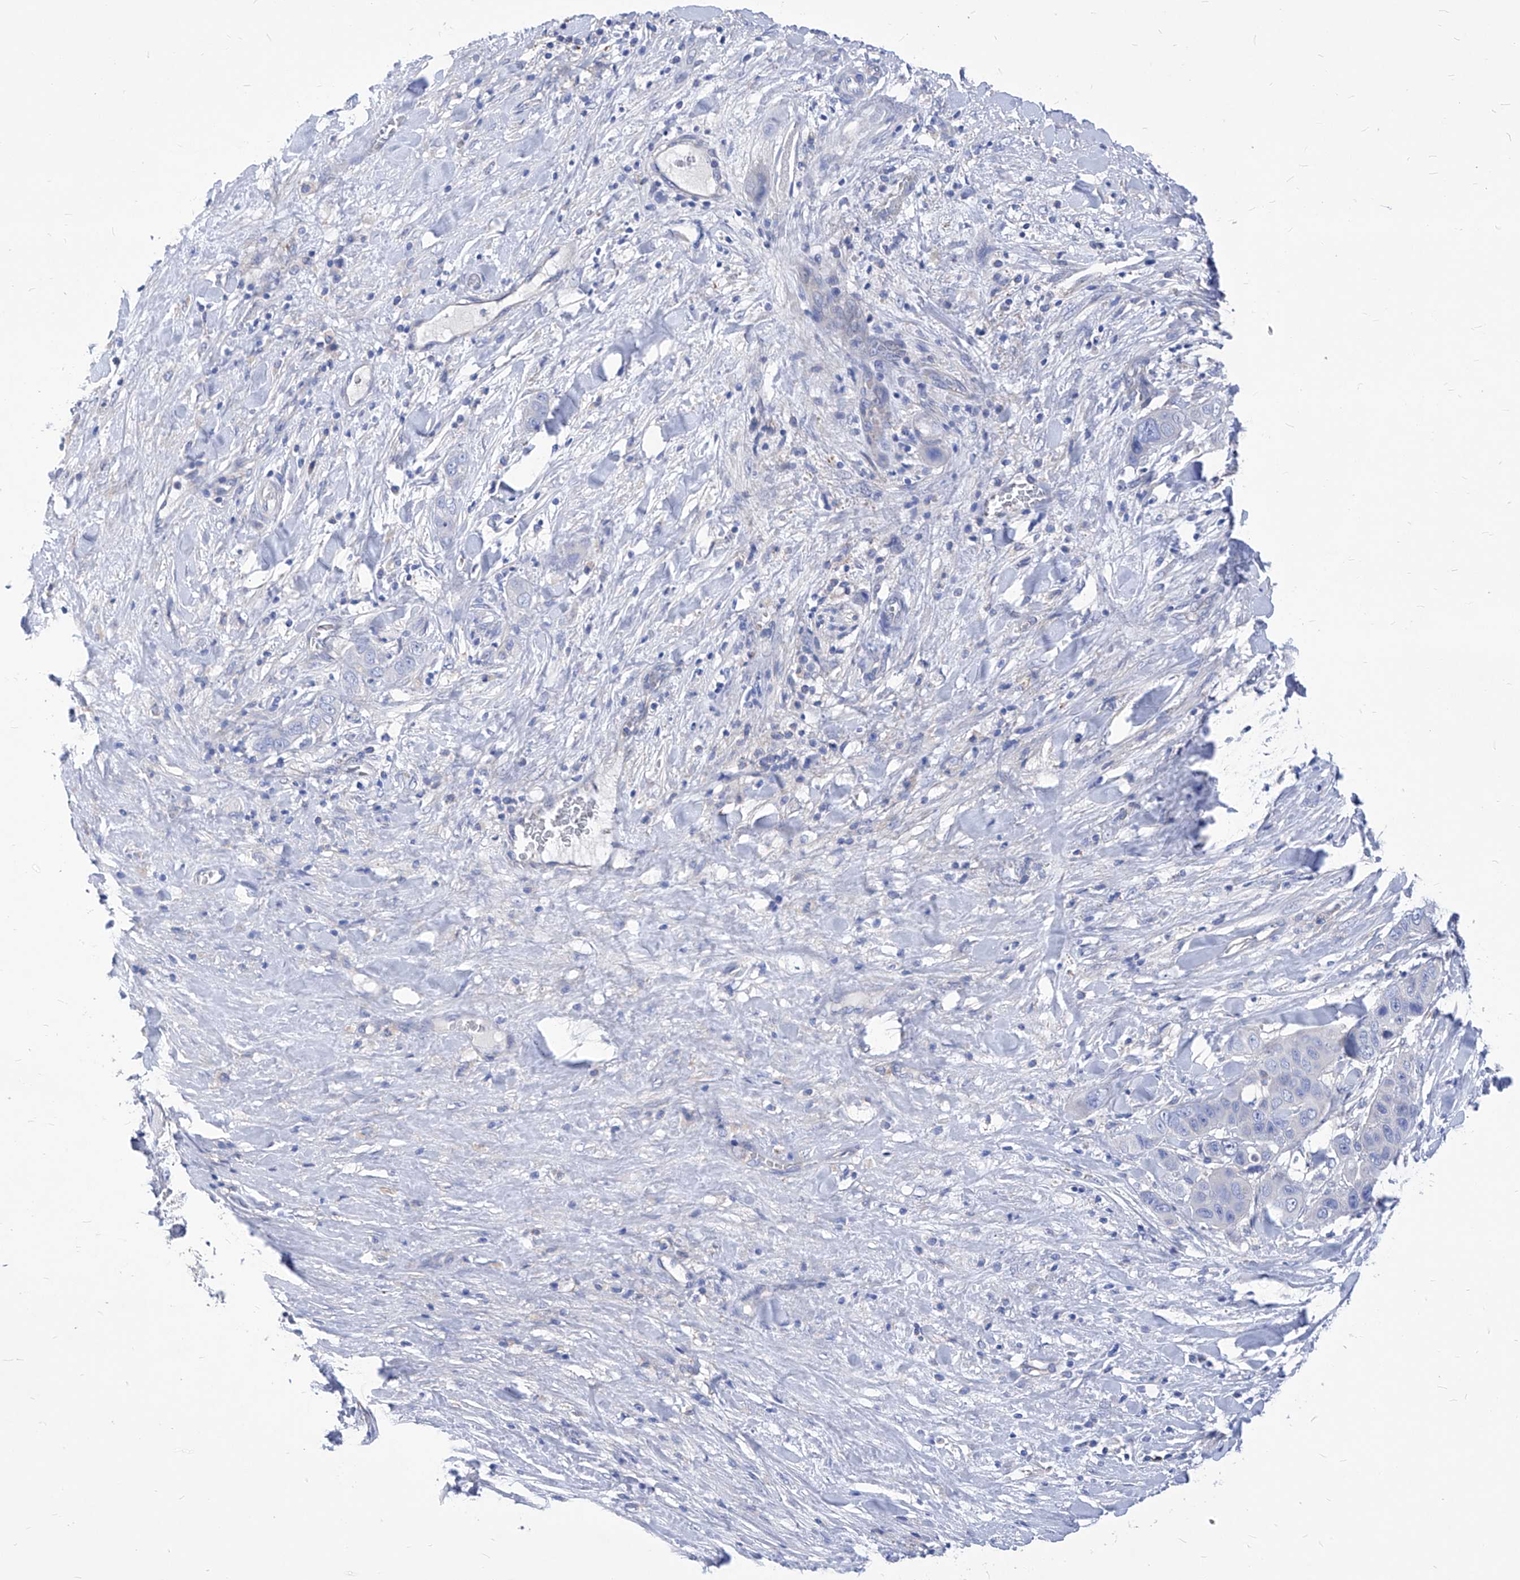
{"staining": {"intensity": "negative", "quantity": "none", "location": "none"}, "tissue": "liver cancer", "cell_type": "Tumor cells", "image_type": "cancer", "snomed": [{"axis": "morphology", "description": "Cholangiocarcinoma"}, {"axis": "topography", "description": "Liver"}], "caption": "This is an IHC histopathology image of liver cancer (cholangiocarcinoma). There is no expression in tumor cells.", "gene": "XPNPEP1", "patient": {"sex": "female", "age": 52}}